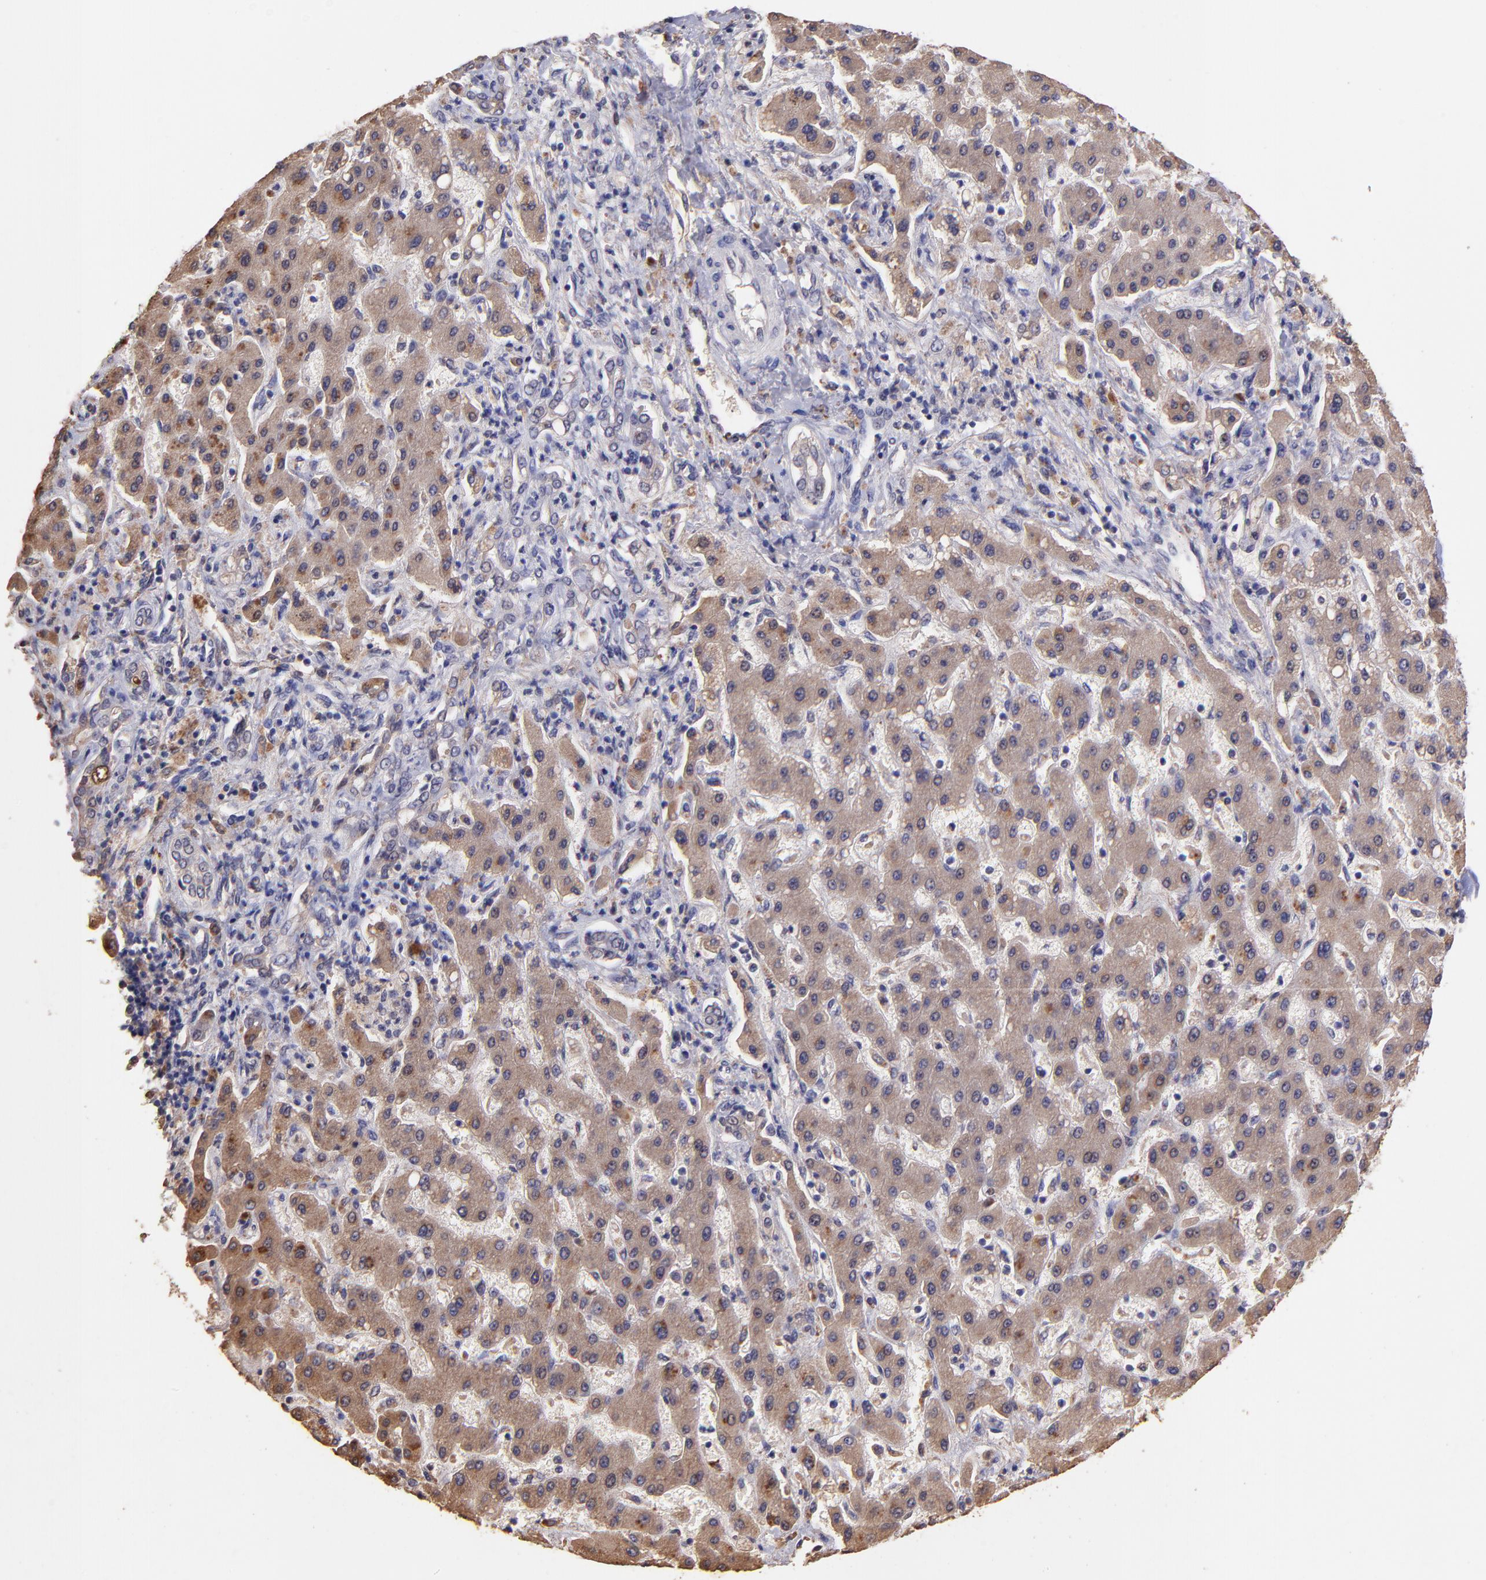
{"staining": {"intensity": "moderate", "quantity": ">75%", "location": "cytoplasmic/membranous"}, "tissue": "liver cancer", "cell_type": "Tumor cells", "image_type": "cancer", "snomed": [{"axis": "morphology", "description": "Cholangiocarcinoma"}, {"axis": "topography", "description": "Liver"}], "caption": "Human liver cancer (cholangiocarcinoma) stained for a protein (brown) displays moderate cytoplasmic/membranous positive positivity in approximately >75% of tumor cells.", "gene": "RNASEL", "patient": {"sex": "male", "age": 50}}